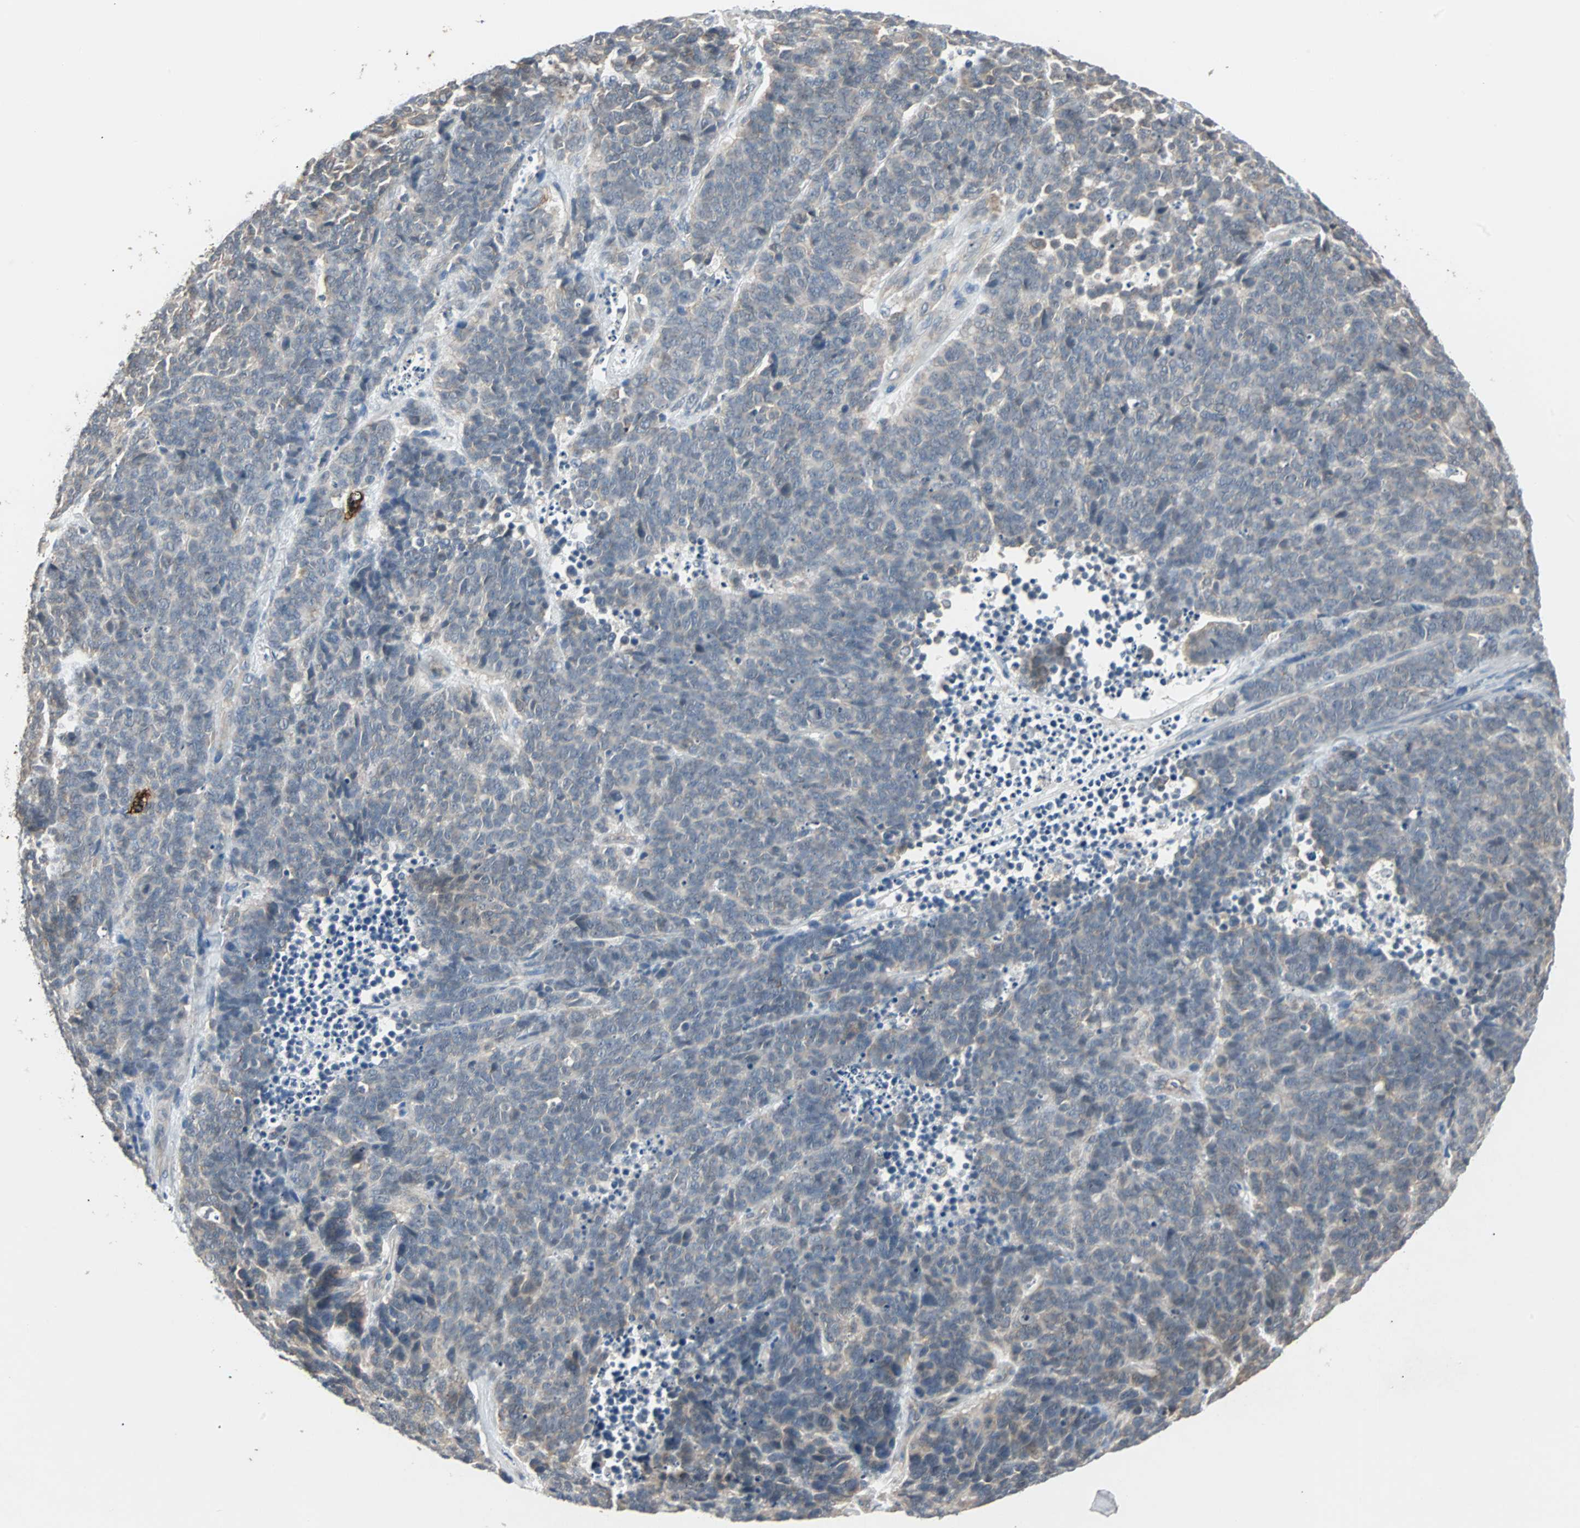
{"staining": {"intensity": "weak", "quantity": ">75%", "location": "cytoplasmic/membranous"}, "tissue": "lung cancer", "cell_type": "Tumor cells", "image_type": "cancer", "snomed": [{"axis": "morphology", "description": "Neoplasm, malignant, NOS"}, {"axis": "topography", "description": "Lung"}], "caption": "Tumor cells demonstrate low levels of weak cytoplasmic/membranous expression in approximately >75% of cells in lung cancer (malignant neoplasm). (Brightfield microscopy of DAB IHC at high magnification).", "gene": "CMC2", "patient": {"sex": "female", "age": 58}}